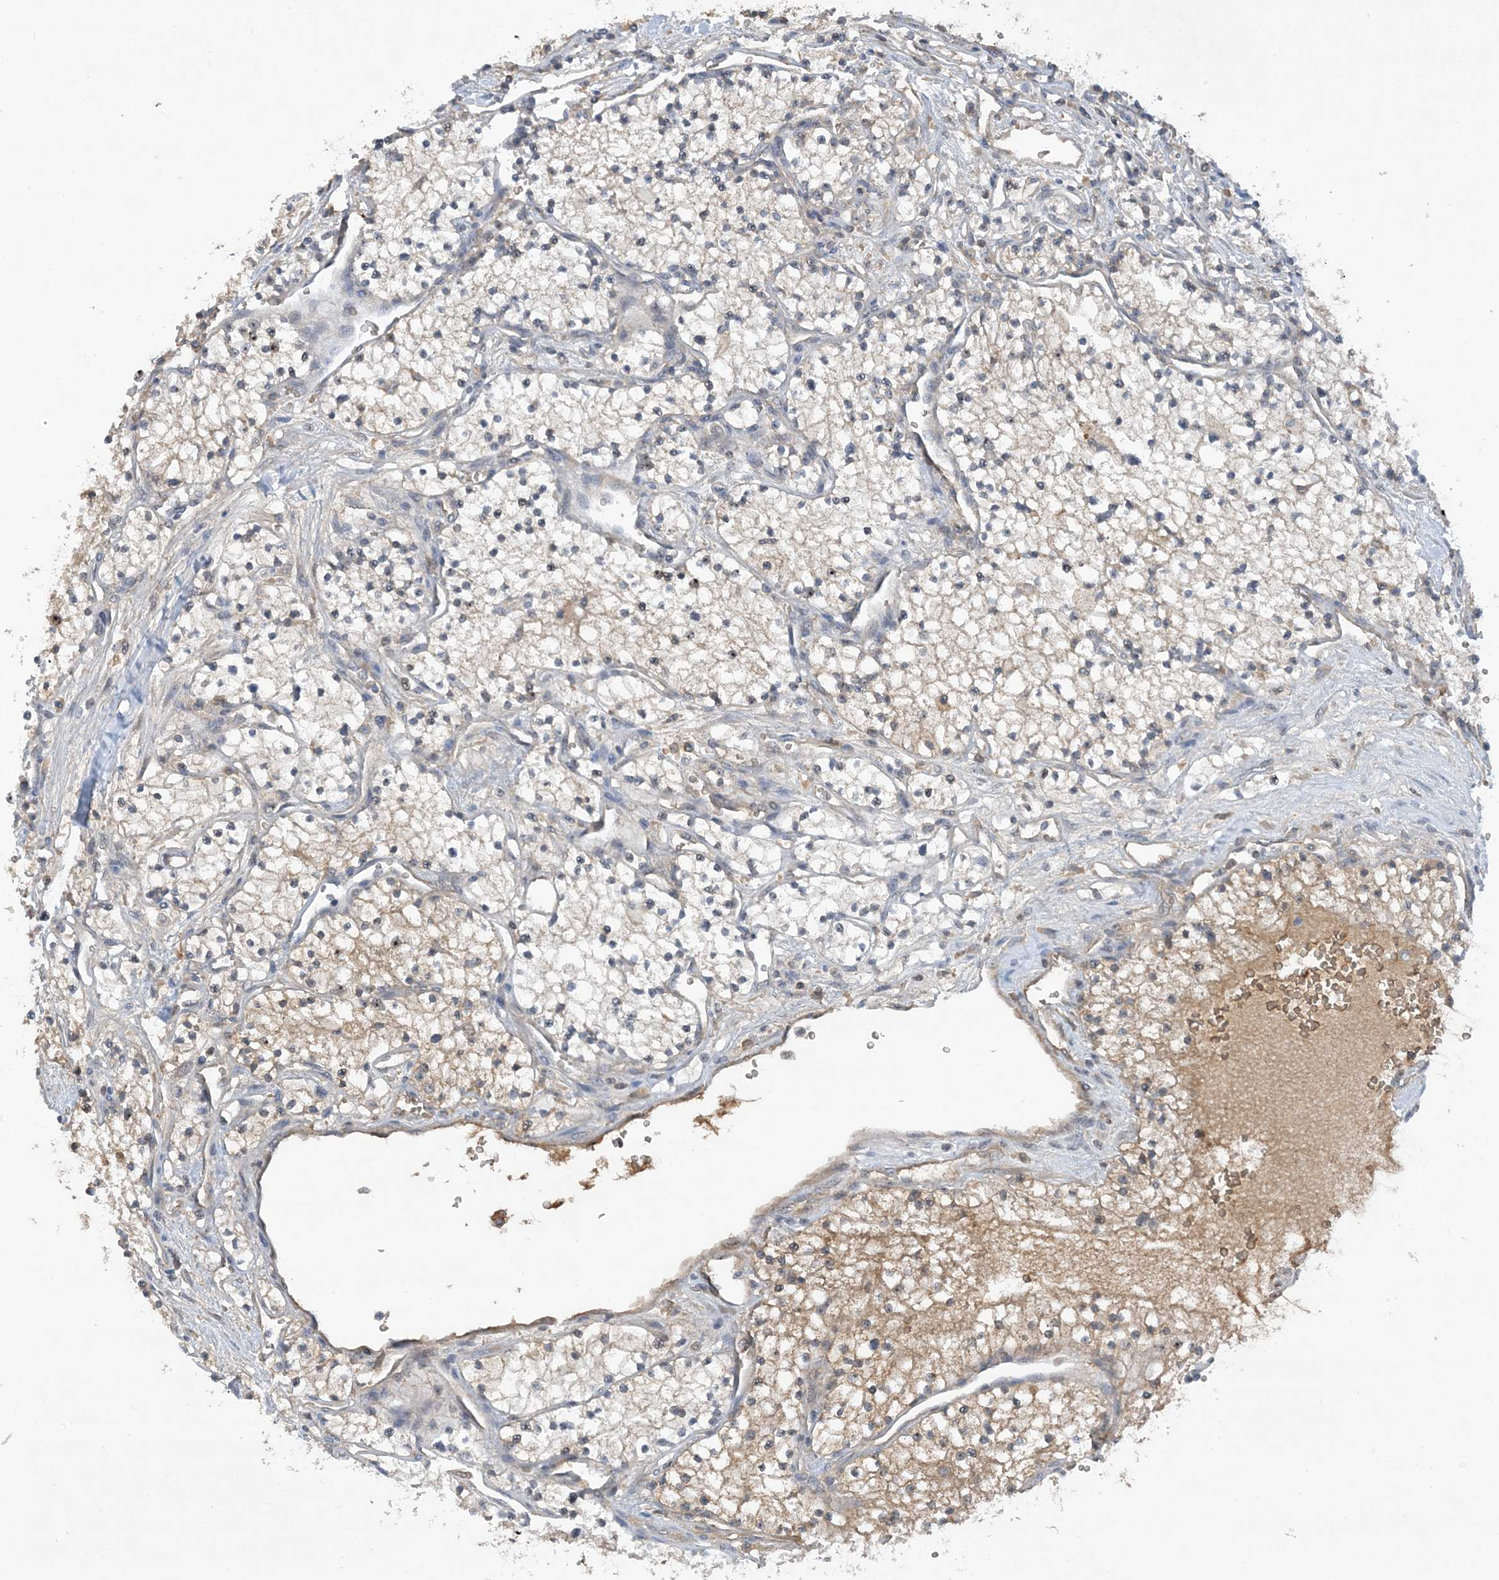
{"staining": {"intensity": "weak", "quantity": "25%-75%", "location": "cytoplasmic/membranous"}, "tissue": "renal cancer", "cell_type": "Tumor cells", "image_type": "cancer", "snomed": [{"axis": "morphology", "description": "Normal tissue, NOS"}, {"axis": "morphology", "description": "Adenocarcinoma, NOS"}, {"axis": "topography", "description": "Kidney"}], "caption": "Immunohistochemistry of renal adenocarcinoma exhibits low levels of weak cytoplasmic/membranous staining in about 25%-75% of tumor cells.", "gene": "UBE2E1", "patient": {"sex": "male", "age": 68}}